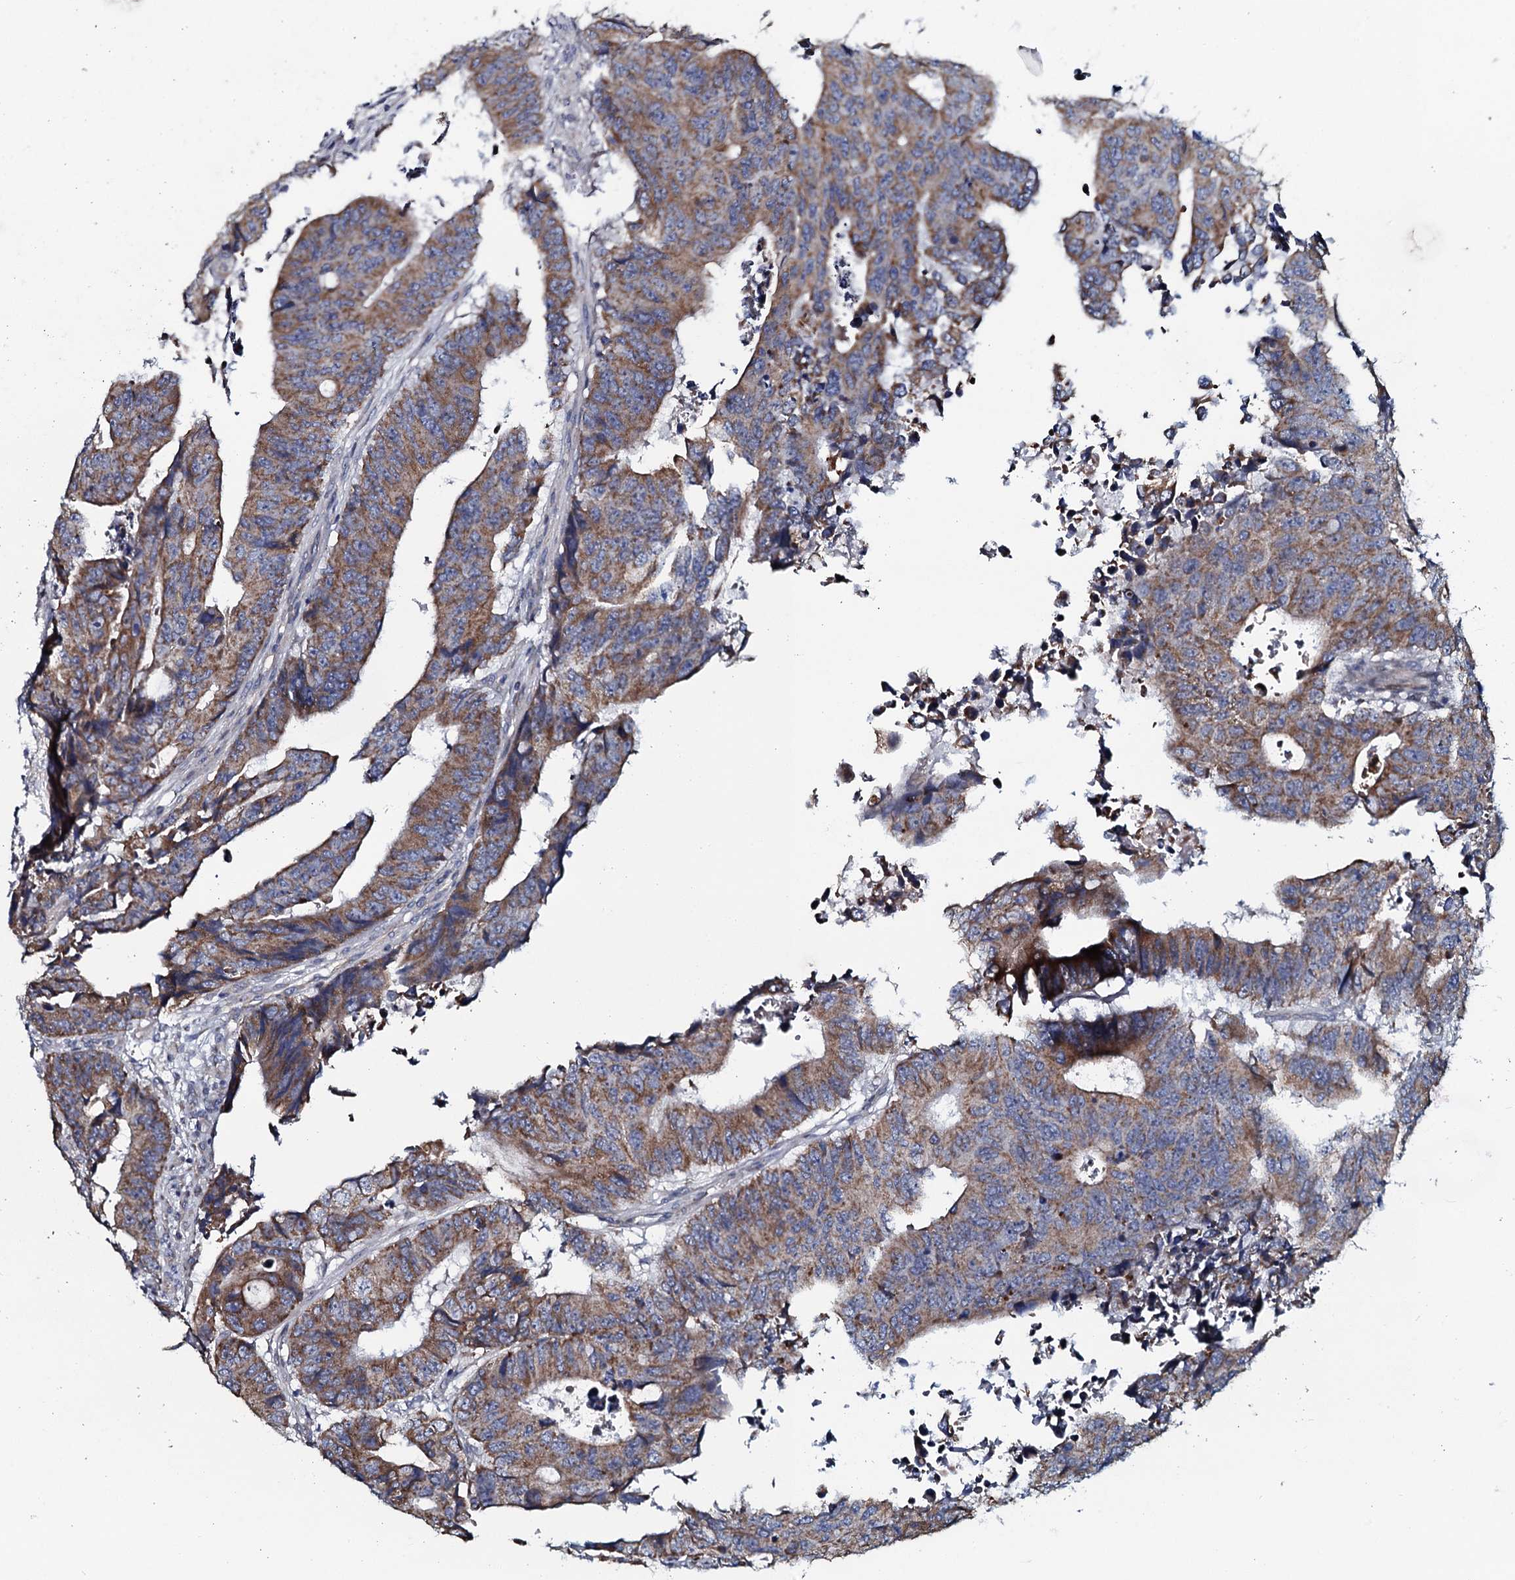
{"staining": {"intensity": "moderate", "quantity": ">75%", "location": "cytoplasmic/membranous"}, "tissue": "colorectal cancer", "cell_type": "Tumor cells", "image_type": "cancer", "snomed": [{"axis": "morphology", "description": "Adenocarcinoma, NOS"}, {"axis": "topography", "description": "Rectum"}], "caption": "Tumor cells reveal moderate cytoplasmic/membranous expression in about >75% of cells in adenocarcinoma (colorectal).", "gene": "KCTD4", "patient": {"sex": "male", "age": 84}}